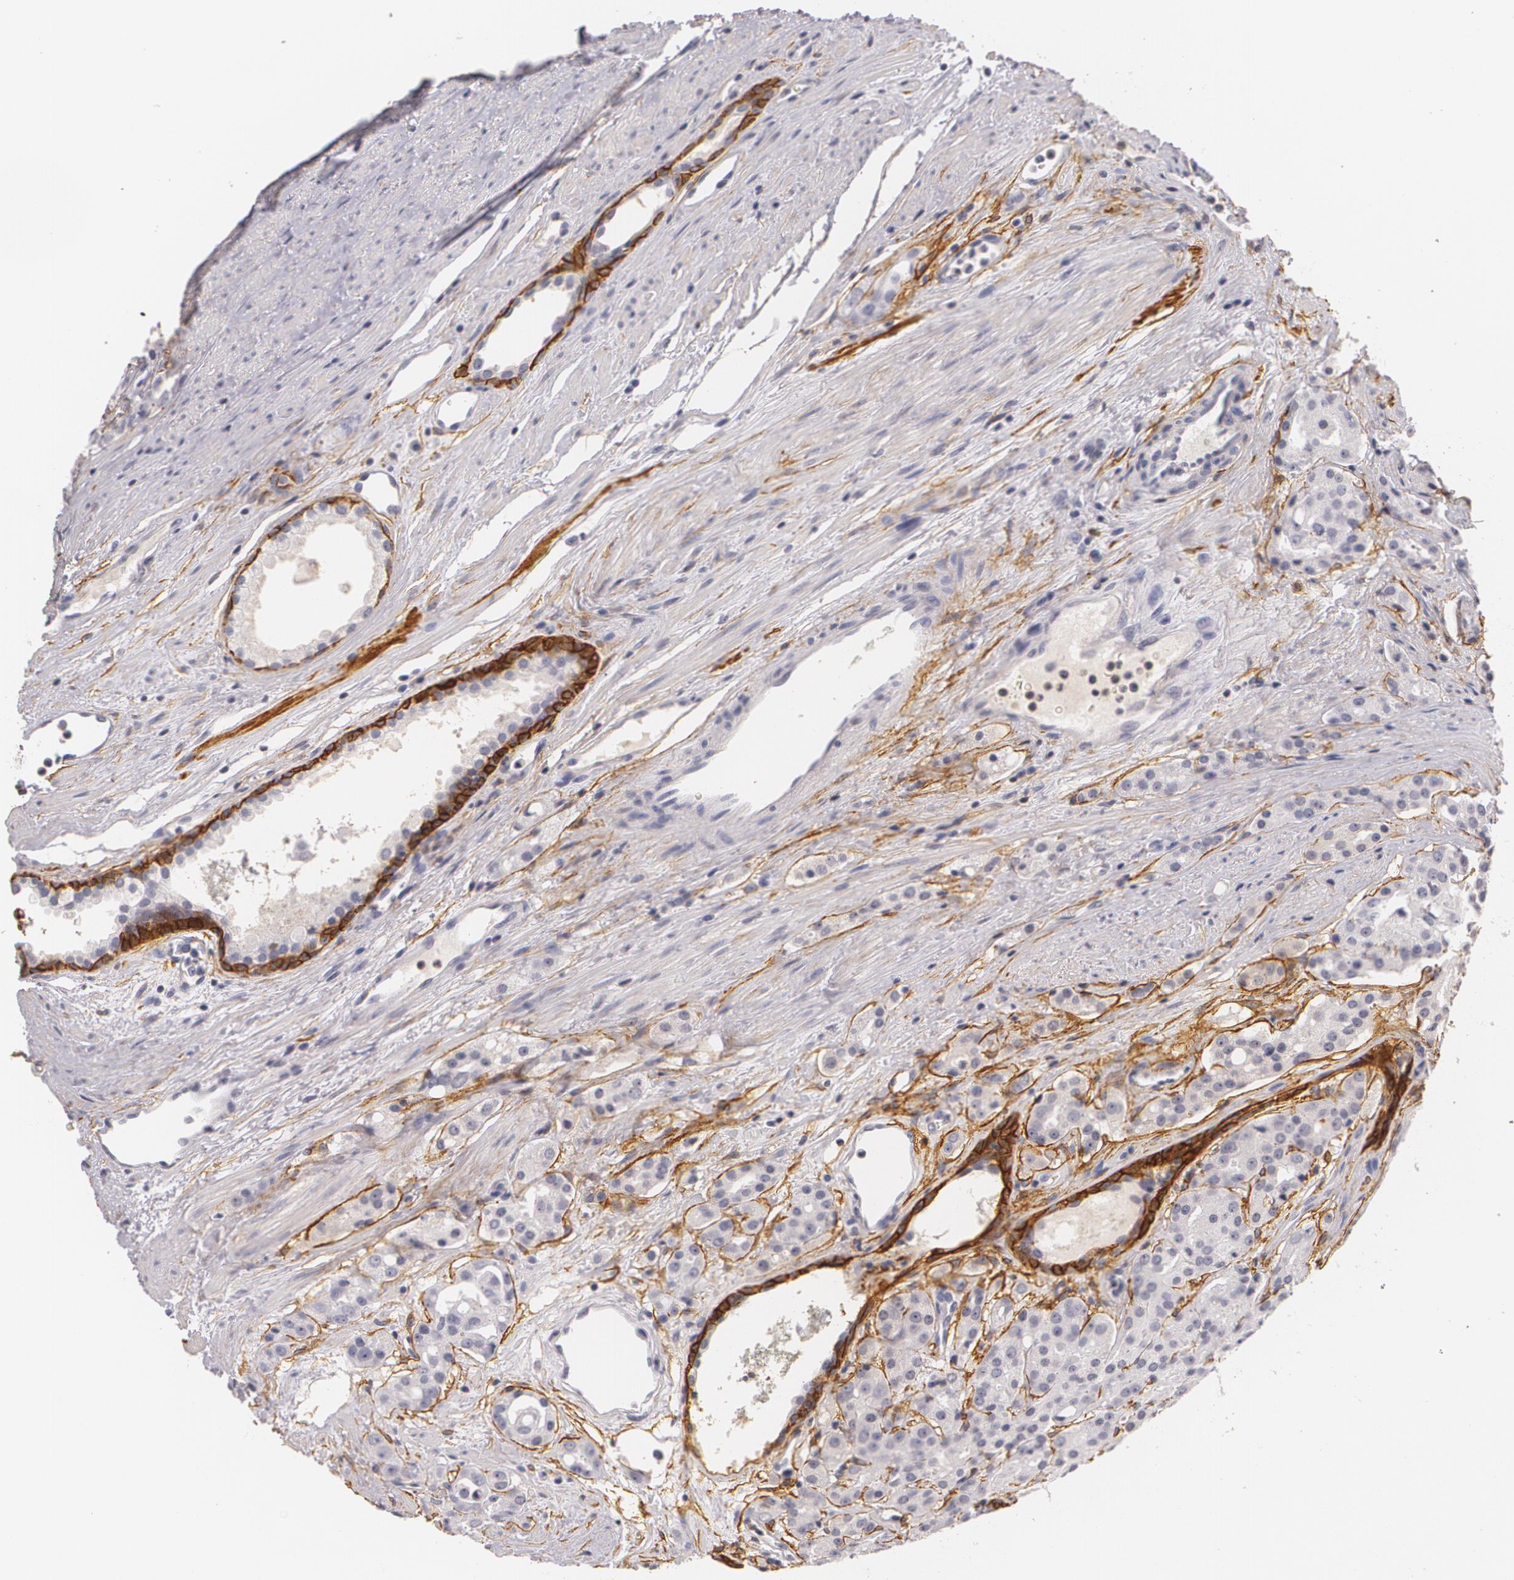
{"staining": {"intensity": "negative", "quantity": "none", "location": "none"}, "tissue": "prostate cancer", "cell_type": "Tumor cells", "image_type": "cancer", "snomed": [{"axis": "morphology", "description": "Adenocarcinoma, High grade"}, {"axis": "topography", "description": "Prostate"}], "caption": "Immunohistochemistry micrograph of human prostate high-grade adenocarcinoma stained for a protein (brown), which exhibits no staining in tumor cells.", "gene": "NGFR", "patient": {"sex": "male", "age": 64}}